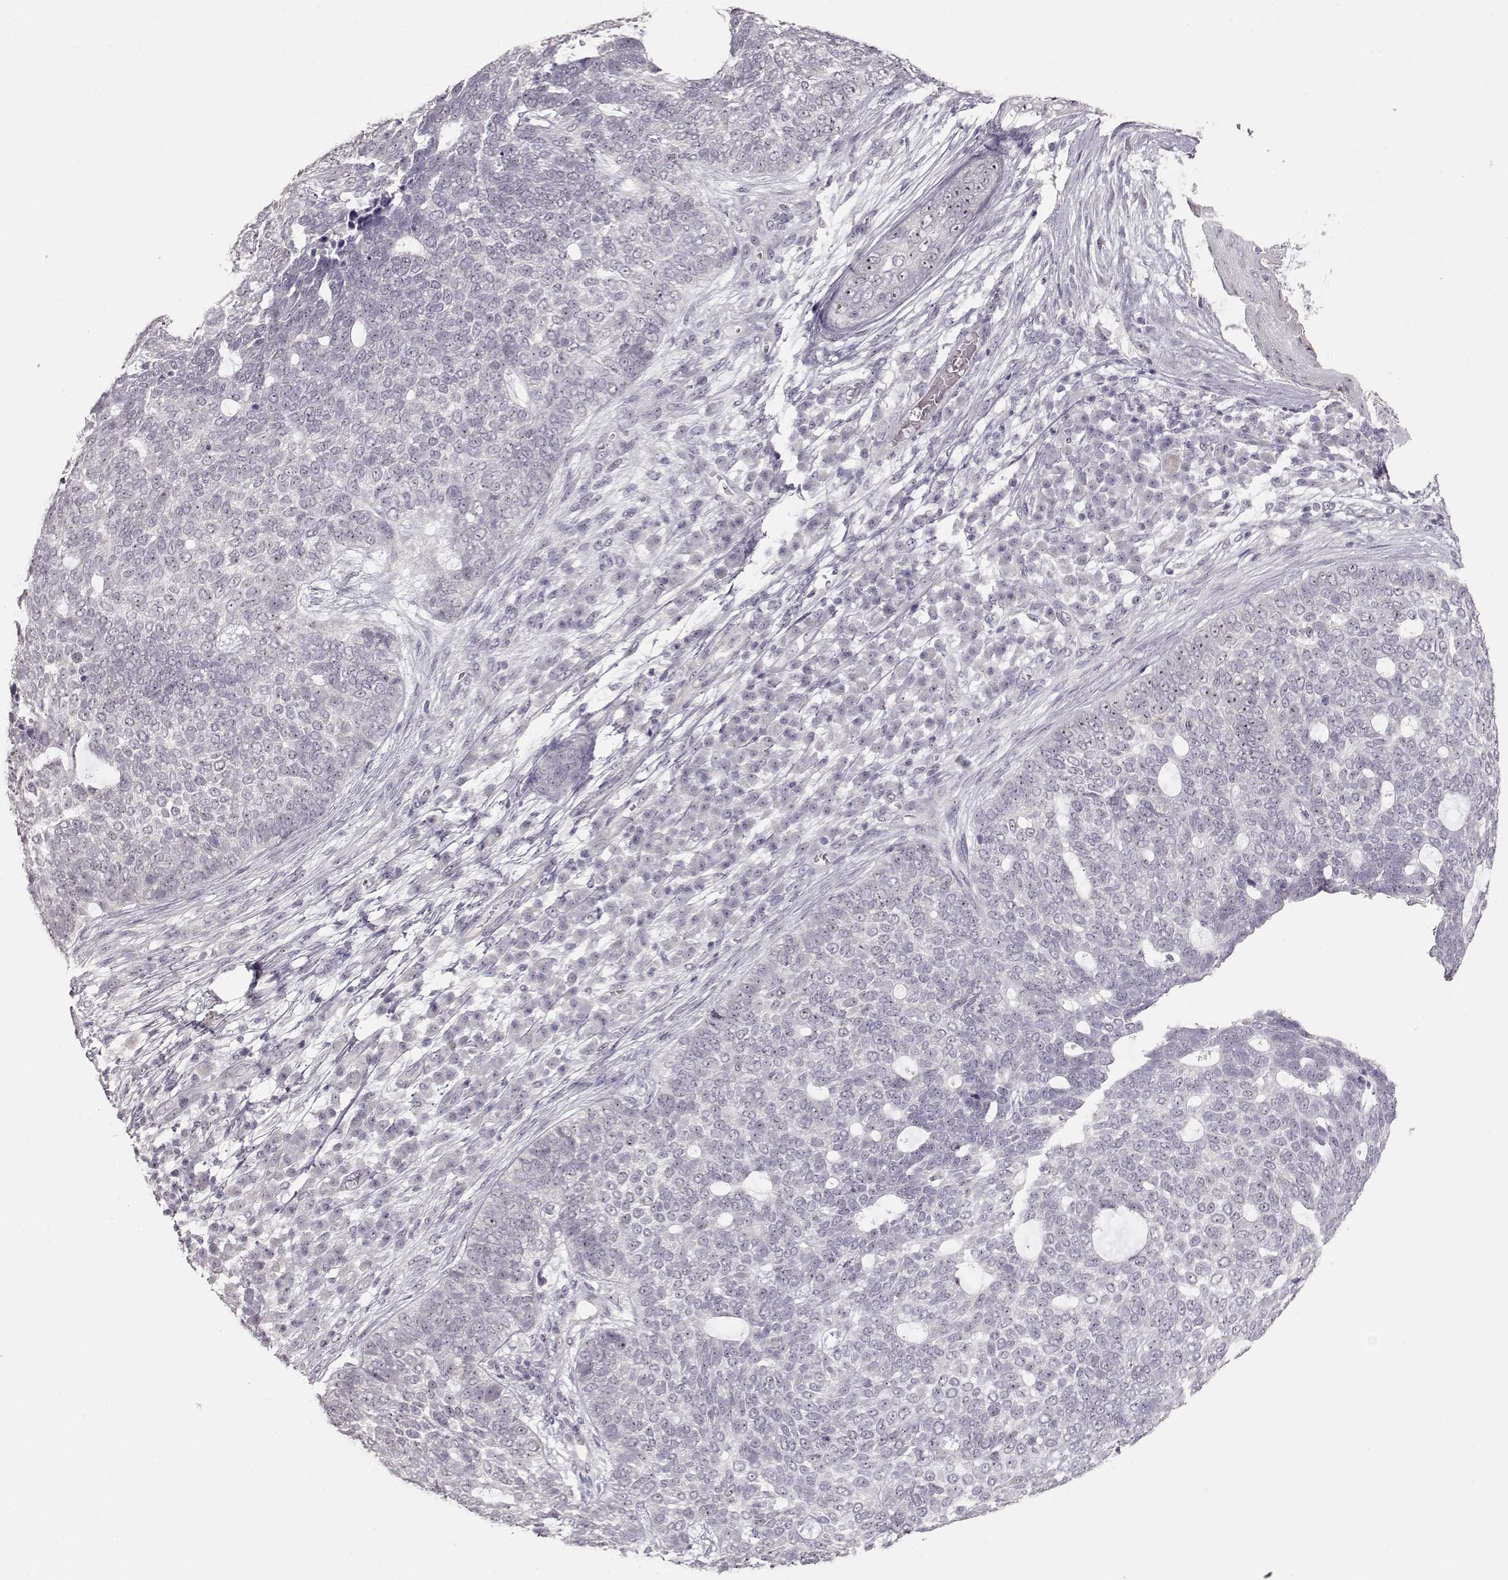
{"staining": {"intensity": "negative", "quantity": "none", "location": "none"}, "tissue": "skin cancer", "cell_type": "Tumor cells", "image_type": "cancer", "snomed": [{"axis": "morphology", "description": "Basal cell carcinoma"}, {"axis": "topography", "description": "Skin"}], "caption": "IHC histopathology image of neoplastic tissue: skin cancer stained with DAB (3,3'-diaminobenzidine) exhibits no significant protein staining in tumor cells.", "gene": "FAM205A", "patient": {"sex": "female", "age": 69}}